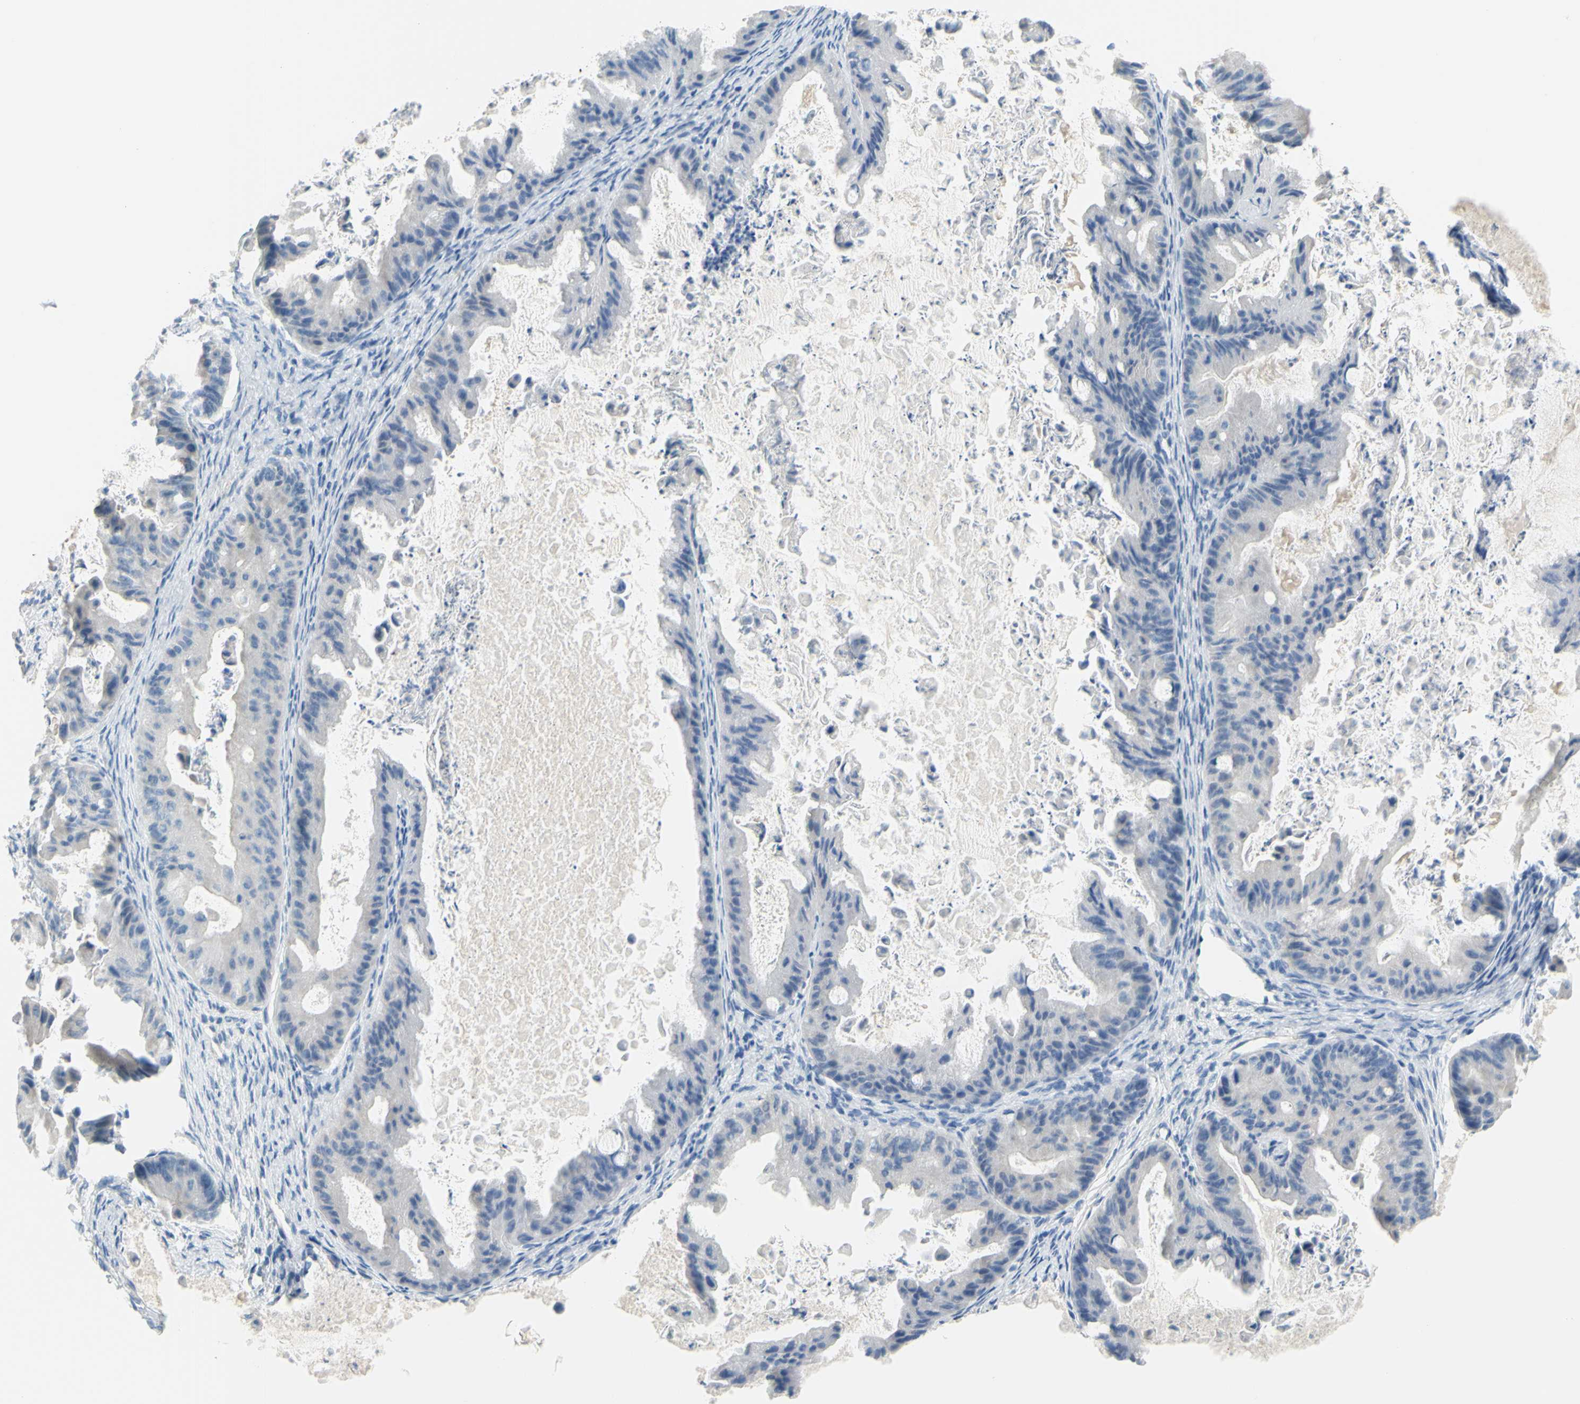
{"staining": {"intensity": "negative", "quantity": "none", "location": "none"}, "tissue": "ovarian cancer", "cell_type": "Tumor cells", "image_type": "cancer", "snomed": [{"axis": "morphology", "description": "Cystadenocarcinoma, mucinous, NOS"}, {"axis": "topography", "description": "Ovary"}], "caption": "A micrograph of human mucinous cystadenocarcinoma (ovarian) is negative for staining in tumor cells. The staining was performed using DAB (3,3'-diaminobenzidine) to visualize the protein expression in brown, while the nuclei were stained in blue with hematoxylin (Magnification: 20x).", "gene": "DCT", "patient": {"sex": "female", "age": 37}}